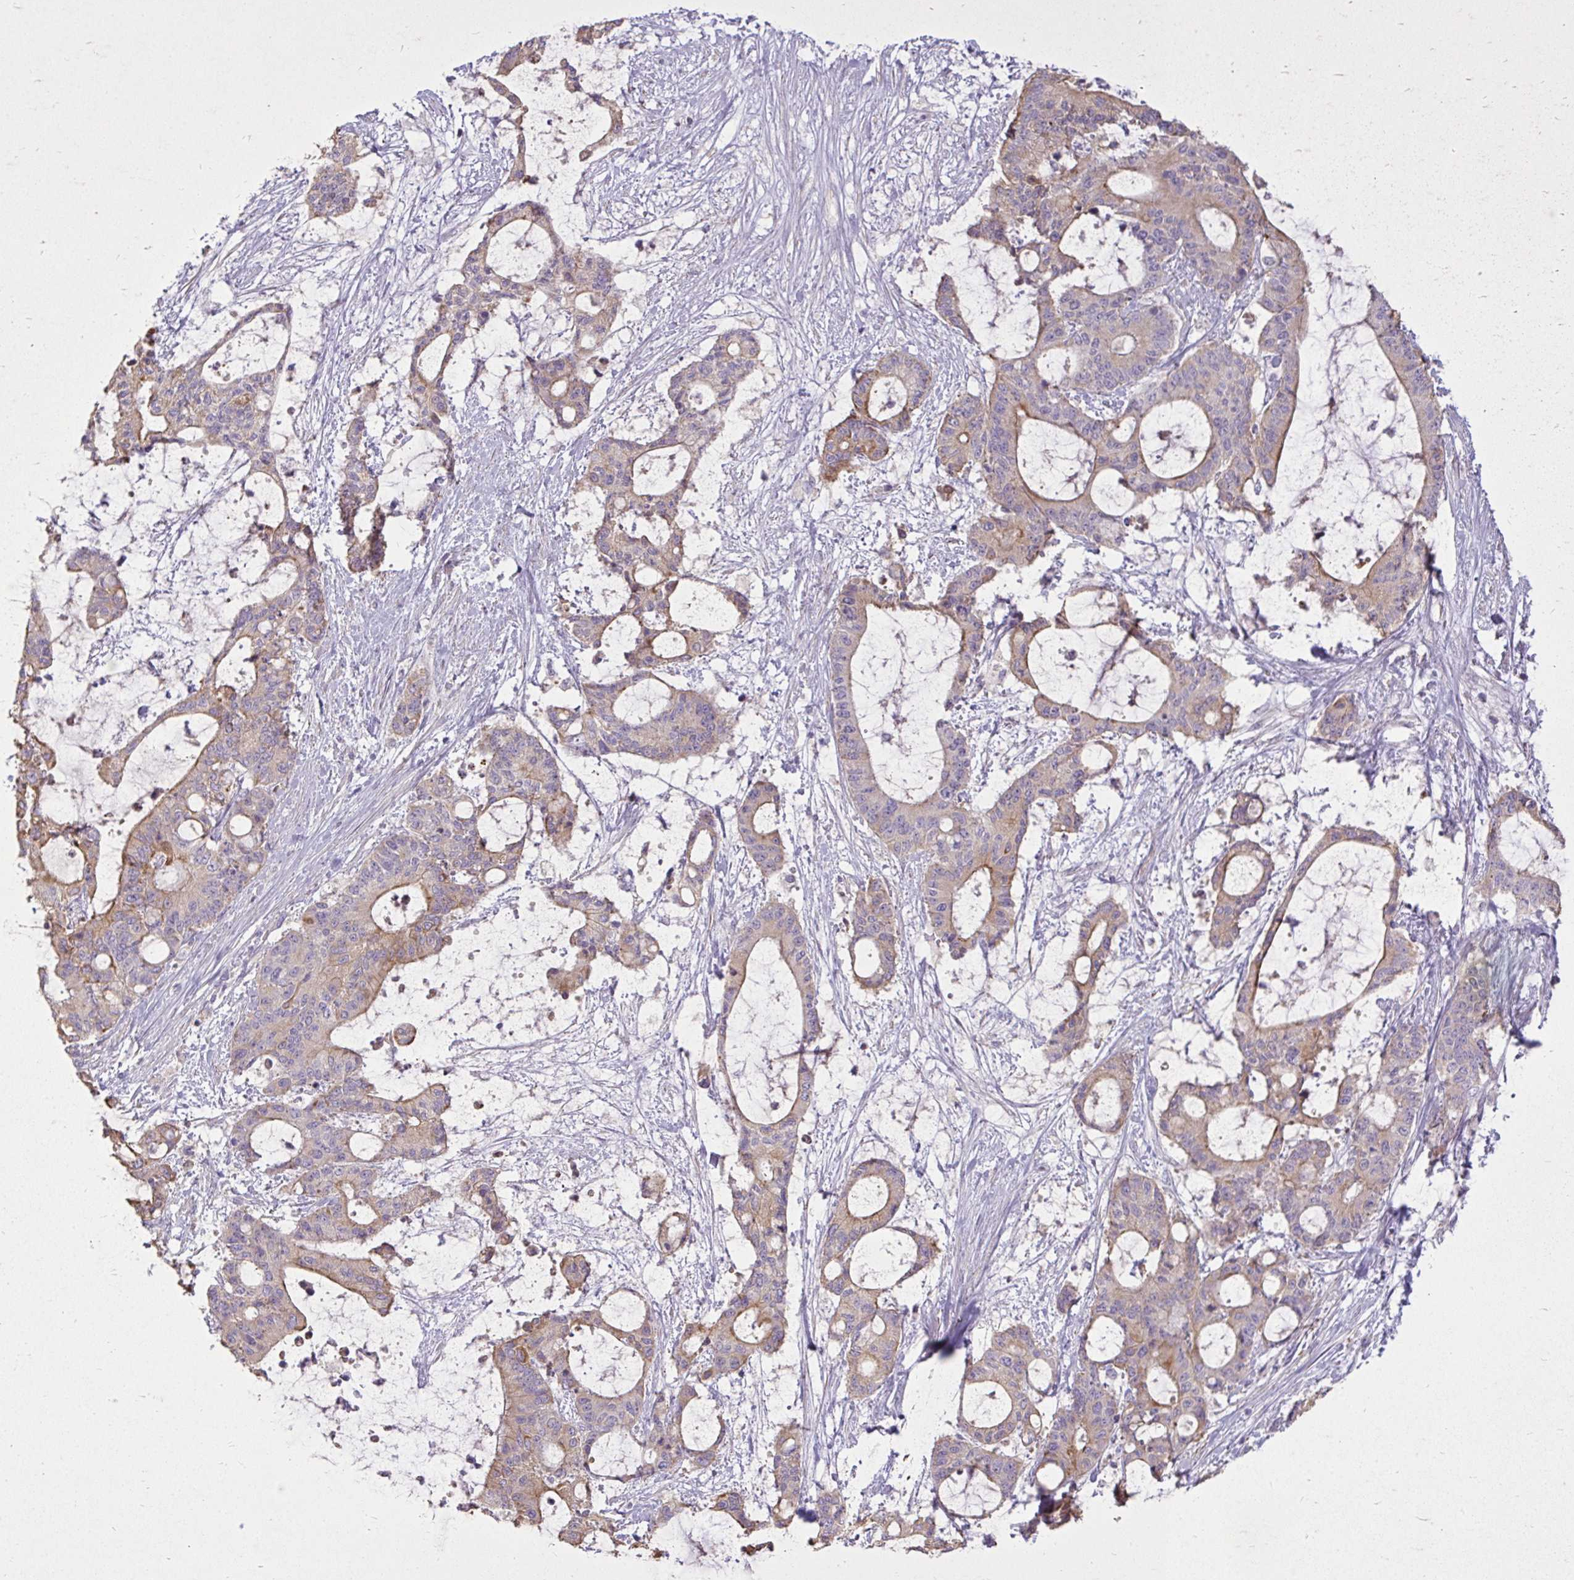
{"staining": {"intensity": "moderate", "quantity": "25%-75%", "location": "cytoplasmic/membranous"}, "tissue": "liver cancer", "cell_type": "Tumor cells", "image_type": "cancer", "snomed": [{"axis": "morphology", "description": "Normal tissue, NOS"}, {"axis": "morphology", "description": "Cholangiocarcinoma"}, {"axis": "topography", "description": "Liver"}, {"axis": "topography", "description": "Peripheral nerve tissue"}], "caption": "Immunohistochemistry (IHC) (DAB (3,3'-diaminobenzidine)) staining of liver cancer demonstrates moderate cytoplasmic/membranous protein positivity in approximately 25%-75% of tumor cells.", "gene": "STRIP1", "patient": {"sex": "female", "age": 73}}